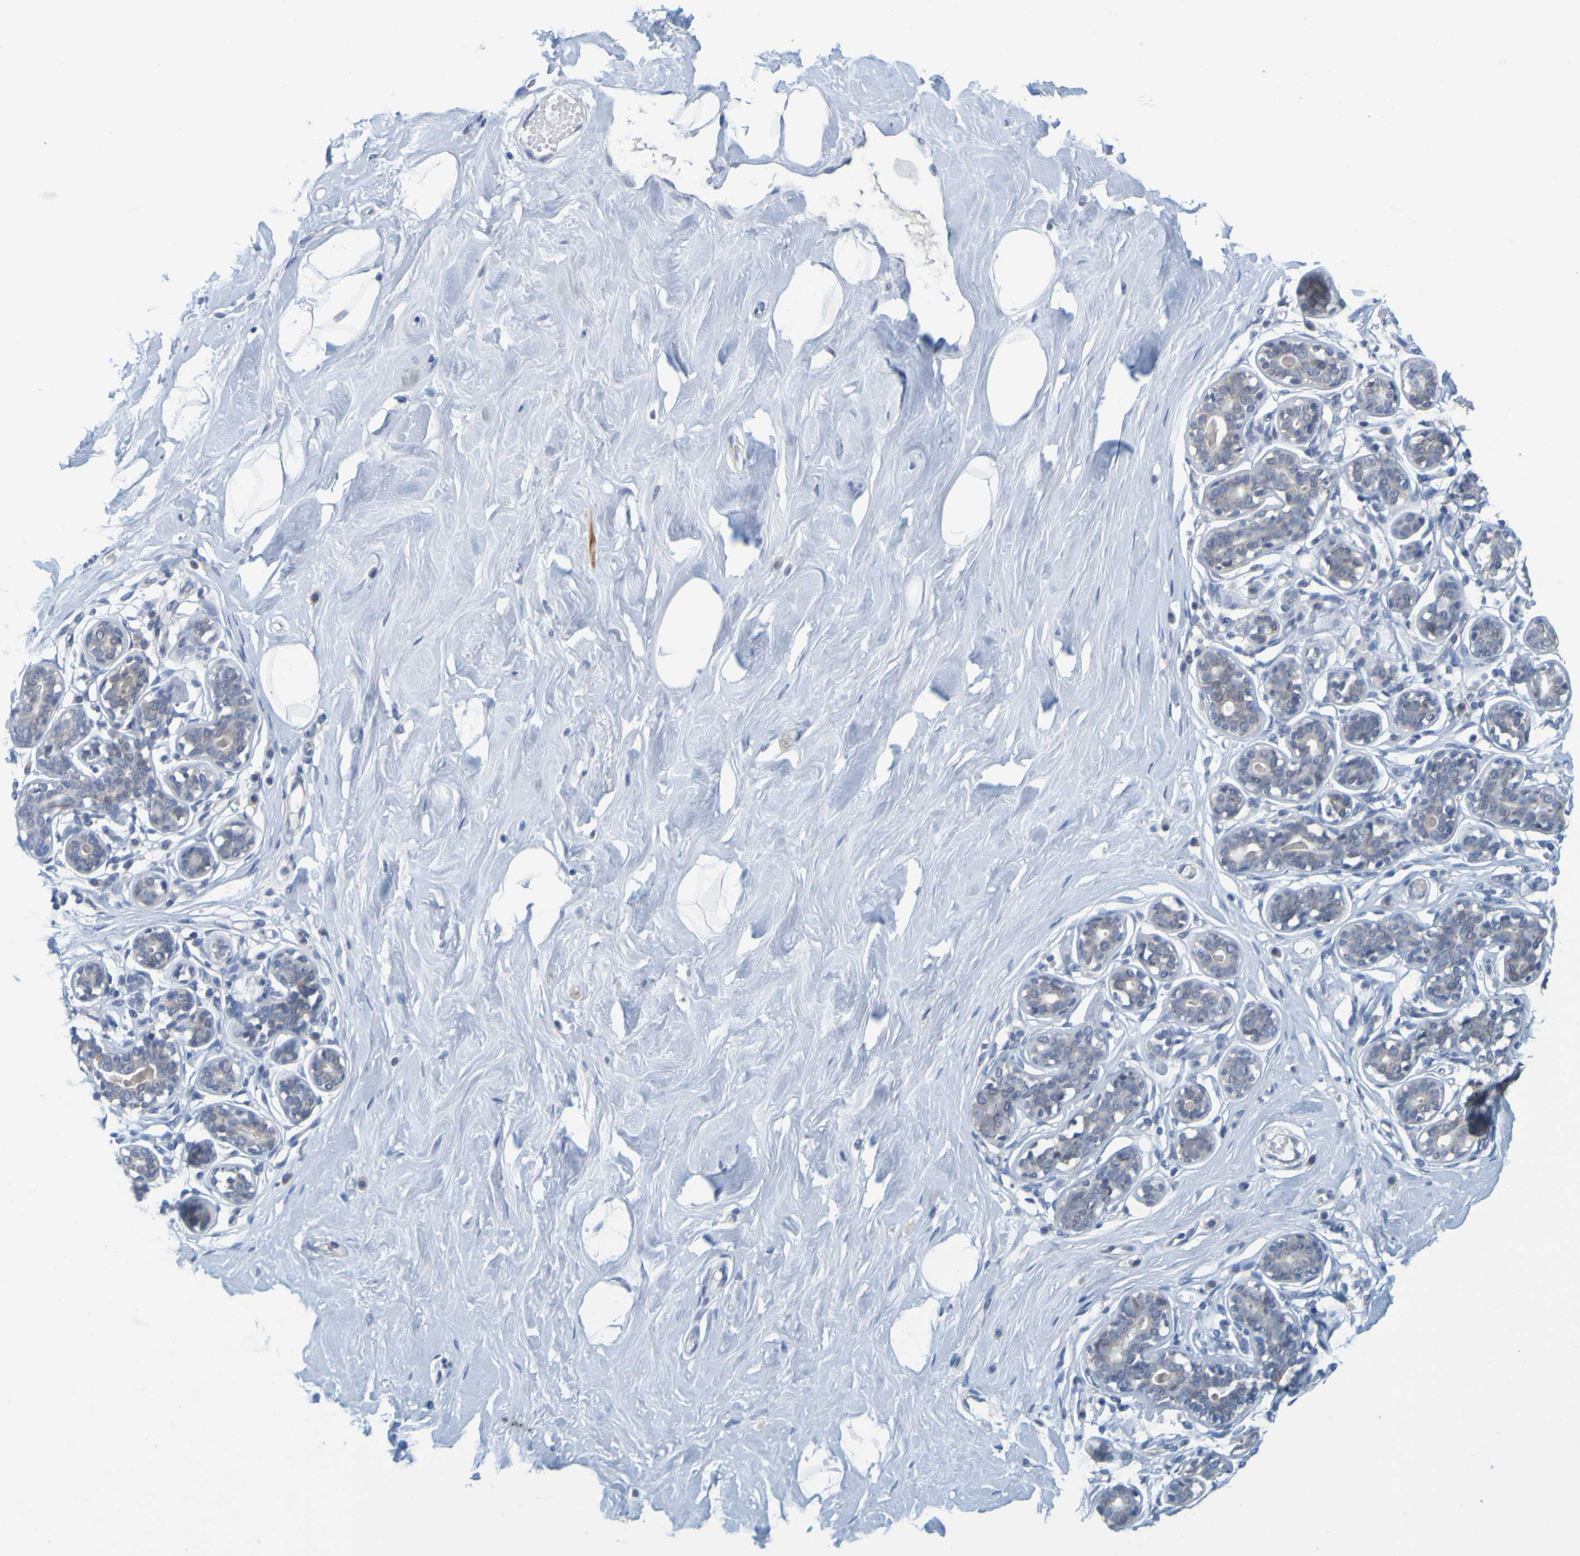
{"staining": {"intensity": "negative", "quantity": "none", "location": "none"}, "tissue": "breast", "cell_type": "Adipocytes", "image_type": "normal", "snomed": [{"axis": "morphology", "description": "Normal tissue, NOS"}, {"axis": "topography", "description": "Breast"}], "caption": "This is a micrograph of immunohistochemistry staining of benign breast, which shows no positivity in adipocytes.", "gene": "ENDOU", "patient": {"sex": "female", "age": 23}}